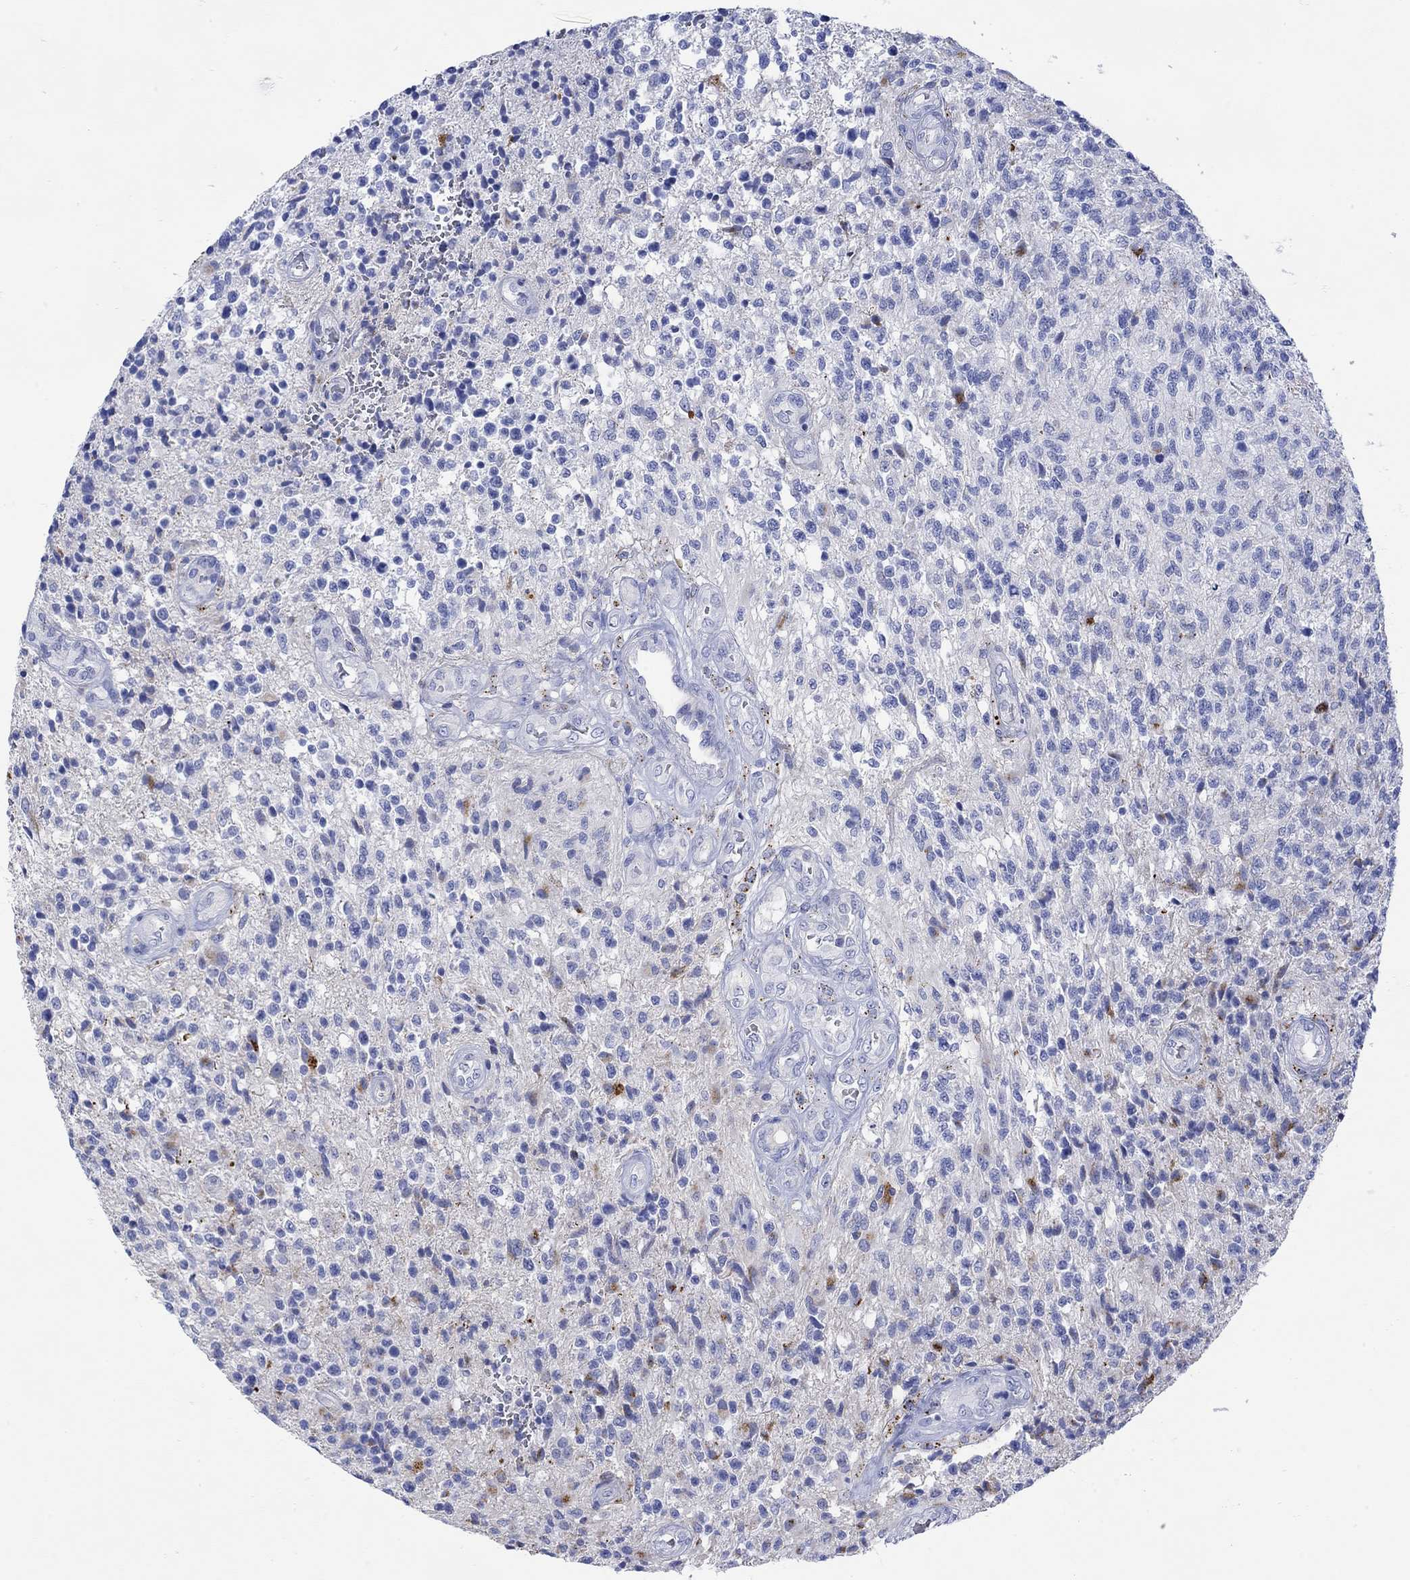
{"staining": {"intensity": "strong", "quantity": "<25%", "location": "cytoplasmic/membranous"}, "tissue": "glioma", "cell_type": "Tumor cells", "image_type": "cancer", "snomed": [{"axis": "morphology", "description": "Glioma, malignant, High grade"}, {"axis": "topography", "description": "Brain"}], "caption": "The immunohistochemical stain highlights strong cytoplasmic/membranous expression in tumor cells of glioma tissue.", "gene": "ANKMY1", "patient": {"sex": "male", "age": 56}}